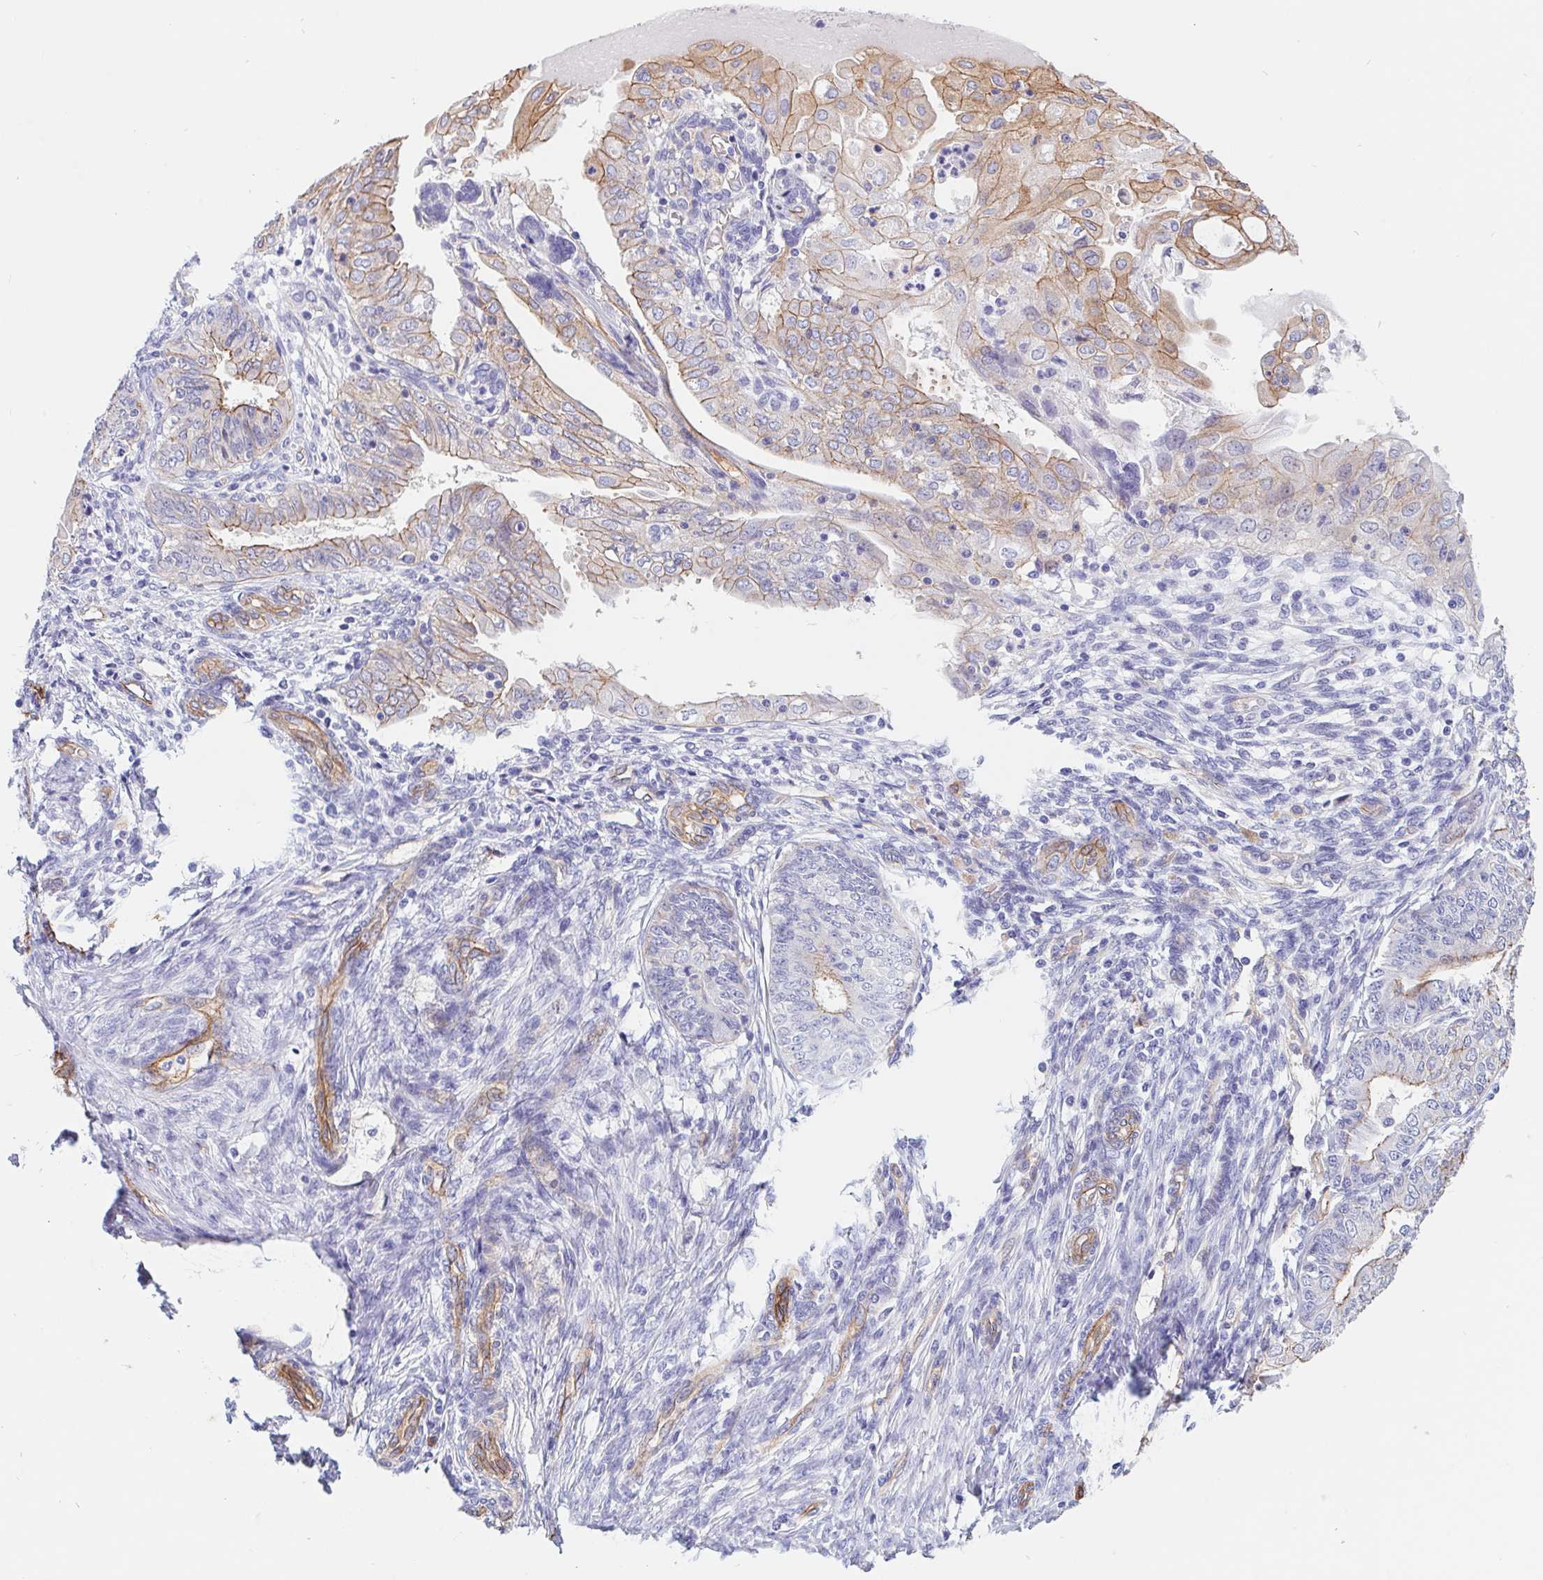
{"staining": {"intensity": "moderate", "quantity": "<25%", "location": "cytoplasmic/membranous"}, "tissue": "endometrial cancer", "cell_type": "Tumor cells", "image_type": "cancer", "snomed": [{"axis": "morphology", "description": "Adenocarcinoma, NOS"}, {"axis": "topography", "description": "Endometrium"}], "caption": "Endometrial adenocarcinoma tissue reveals moderate cytoplasmic/membranous positivity in approximately <25% of tumor cells", "gene": "LIMCH1", "patient": {"sex": "female", "age": 68}}